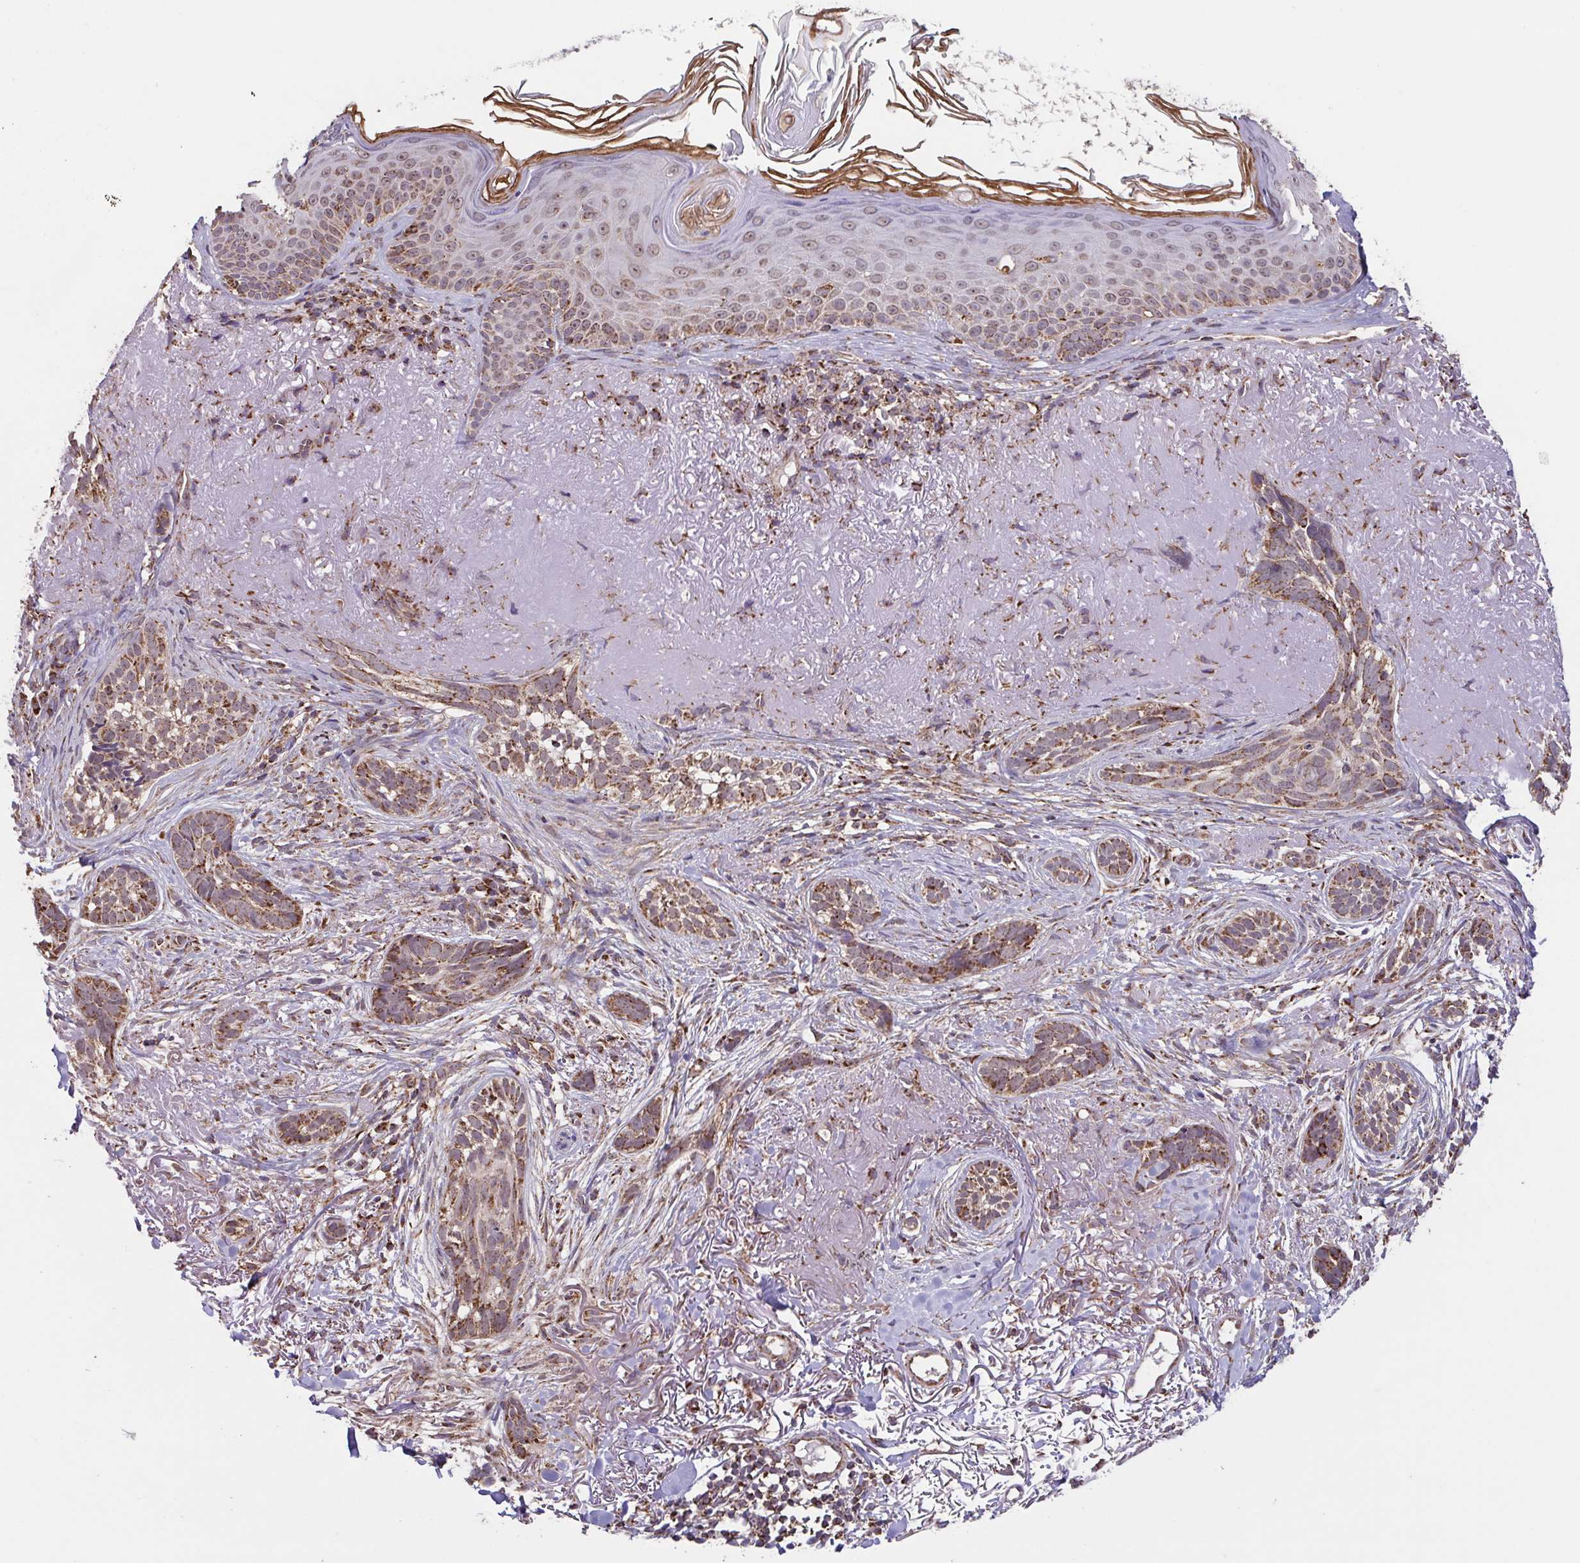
{"staining": {"intensity": "moderate", "quantity": ">75%", "location": "cytoplasmic/membranous"}, "tissue": "skin cancer", "cell_type": "Tumor cells", "image_type": "cancer", "snomed": [{"axis": "morphology", "description": "Basal cell carcinoma"}, {"axis": "morphology", "description": "BCC, high aggressive"}, {"axis": "topography", "description": "Skin"}], "caption": "Moderate cytoplasmic/membranous staining is seen in about >75% of tumor cells in skin bcc,  high aggressive.", "gene": "DIP2B", "patient": {"sex": "female", "age": 86}}